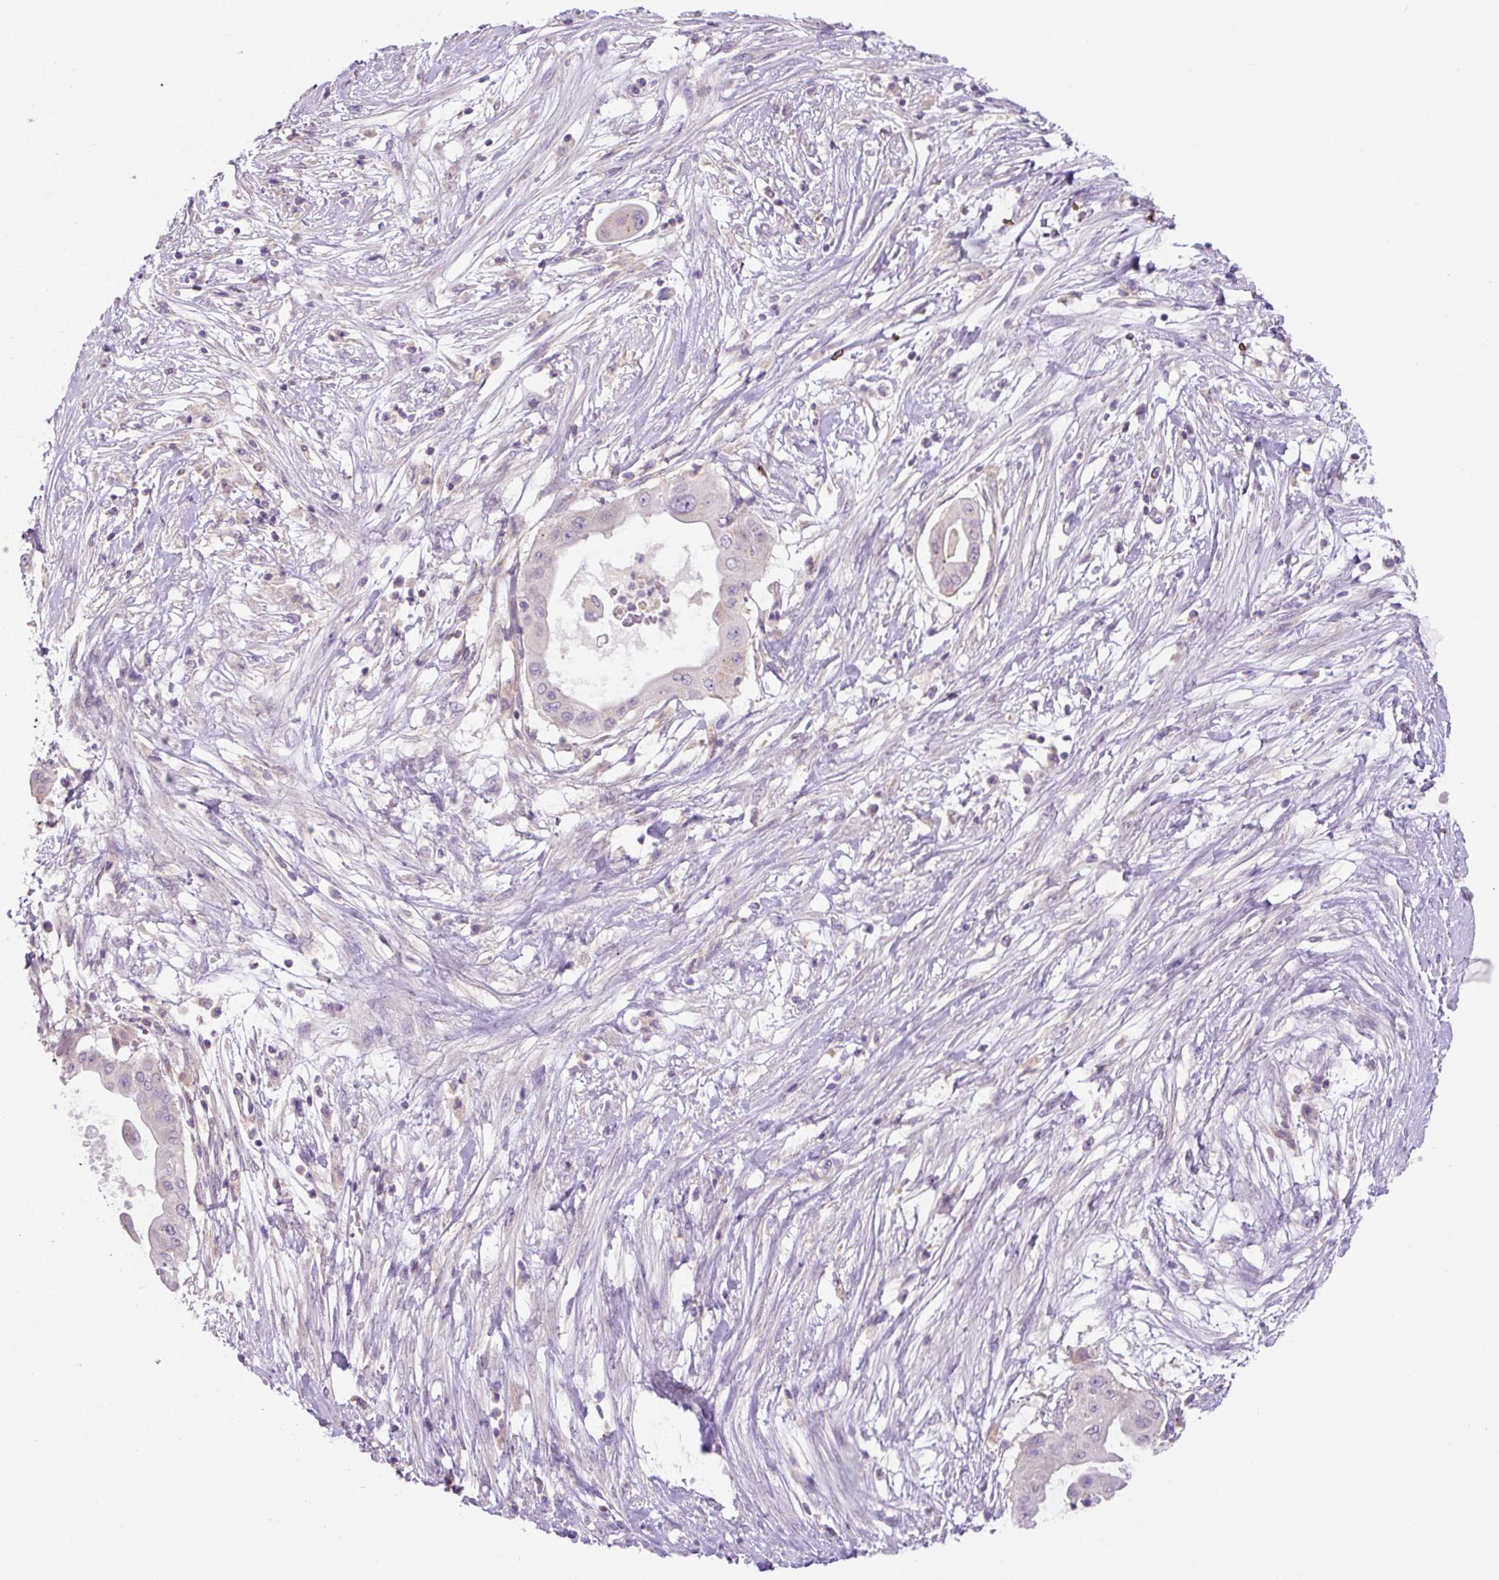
{"staining": {"intensity": "negative", "quantity": "none", "location": "none"}, "tissue": "pancreatic cancer", "cell_type": "Tumor cells", "image_type": "cancer", "snomed": [{"axis": "morphology", "description": "Adenocarcinoma, NOS"}, {"axis": "topography", "description": "Pancreas"}], "caption": "This photomicrograph is of pancreatic cancer (adenocarcinoma) stained with immunohistochemistry to label a protein in brown with the nuclei are counter-stained blue. There is no positivity in tumor cells.", "gene": "UBL3", "patient": {"sex": "male", "age": 68}}